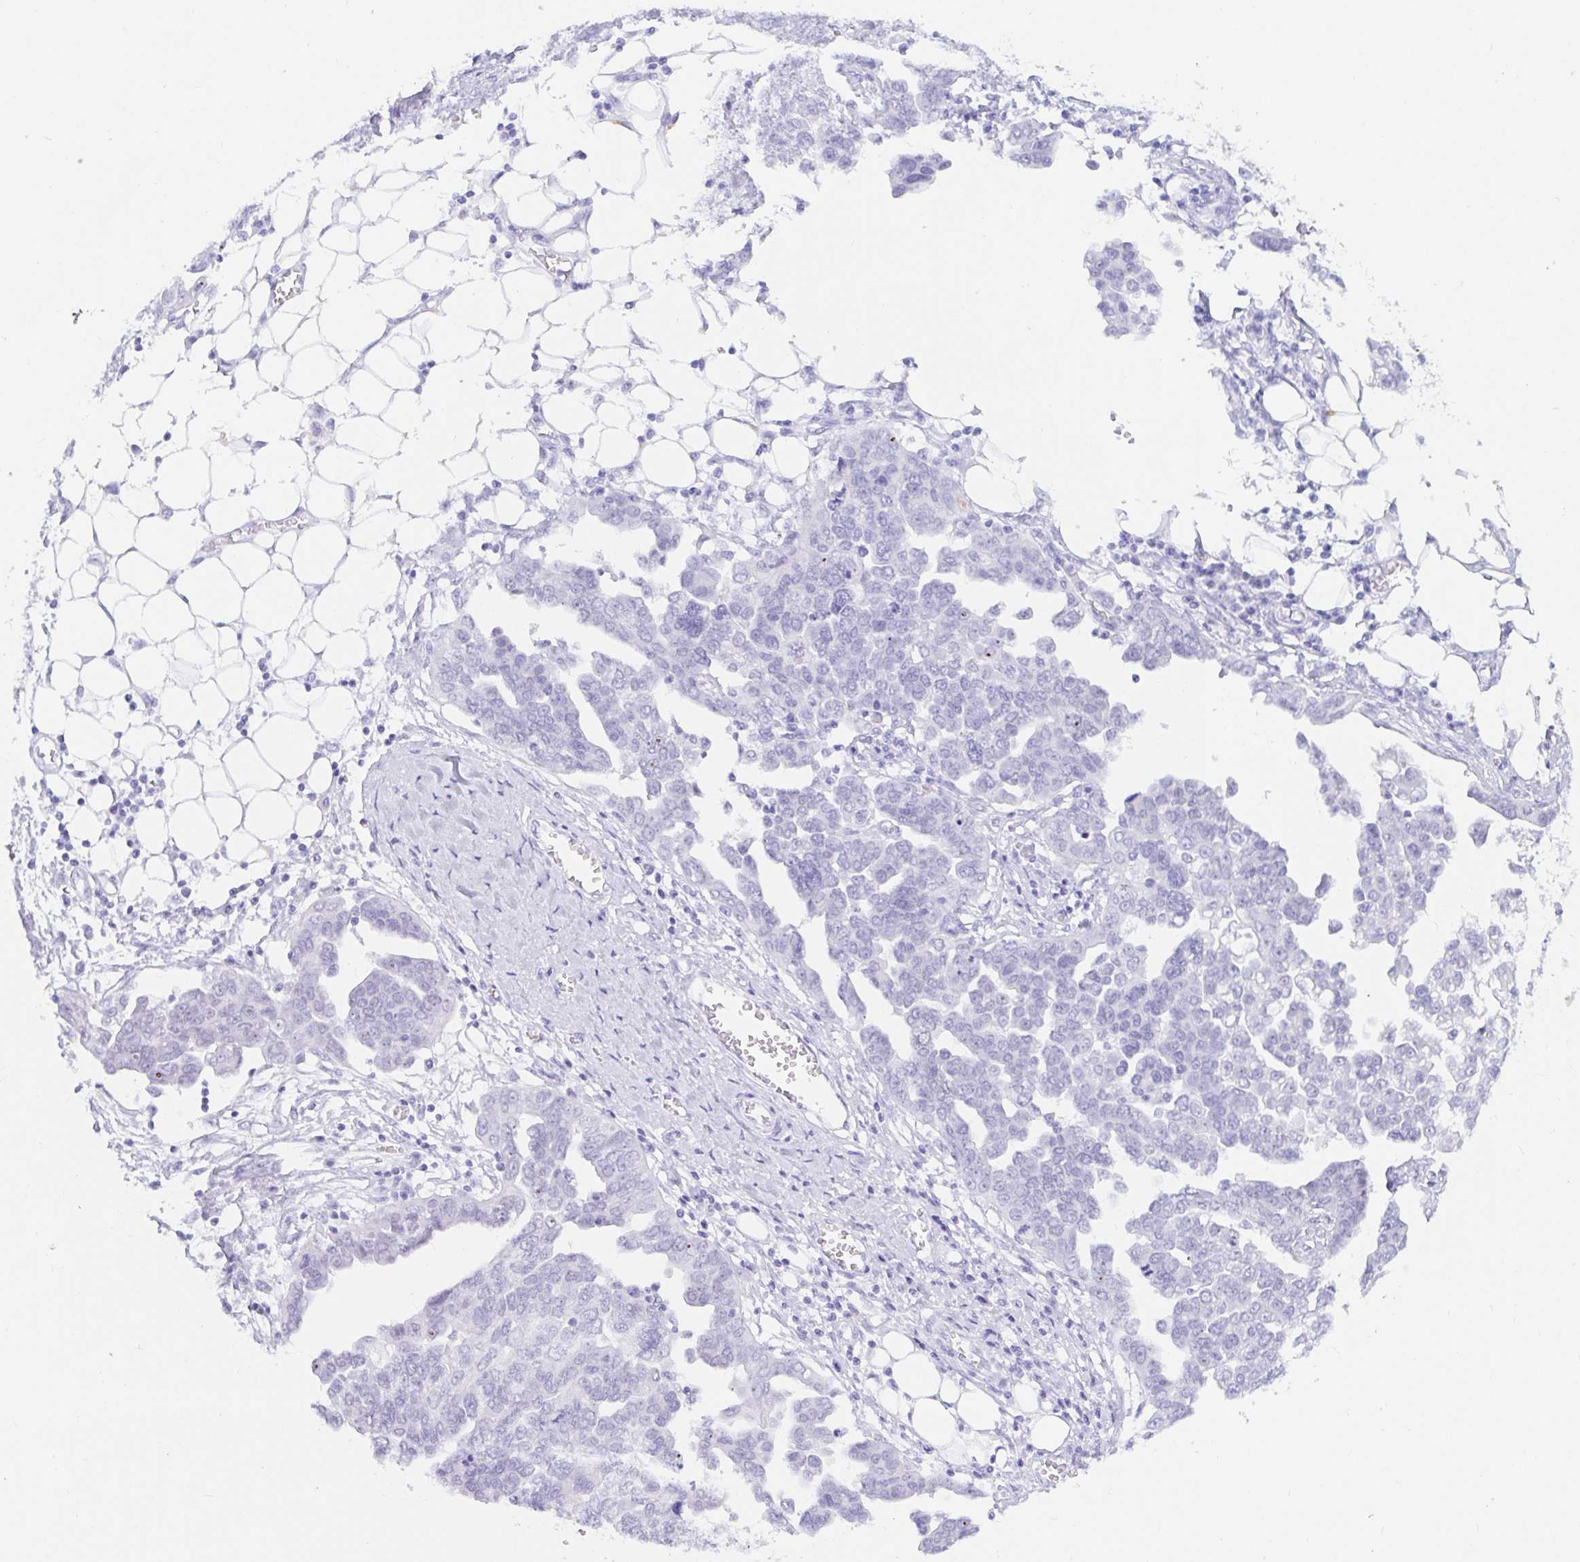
{"staining": {"intensity": "negative", "quantity": "none", "location": "none"}, "tissue": "ovarian cancer", "cell_type": "Tumor cells", "image_type": "cancer", "snomed": [{"axis": "morphology", "description": "Cystadenocarcinoma, serous, NOS"}, {"axis": "topography", "description": "Ovary"}], "caption": "IHC of human ovarian cancer exhibits no expression in tumor cells.", "gene": "OR6T1", "patient": {"sex": "female", "age": 59}}